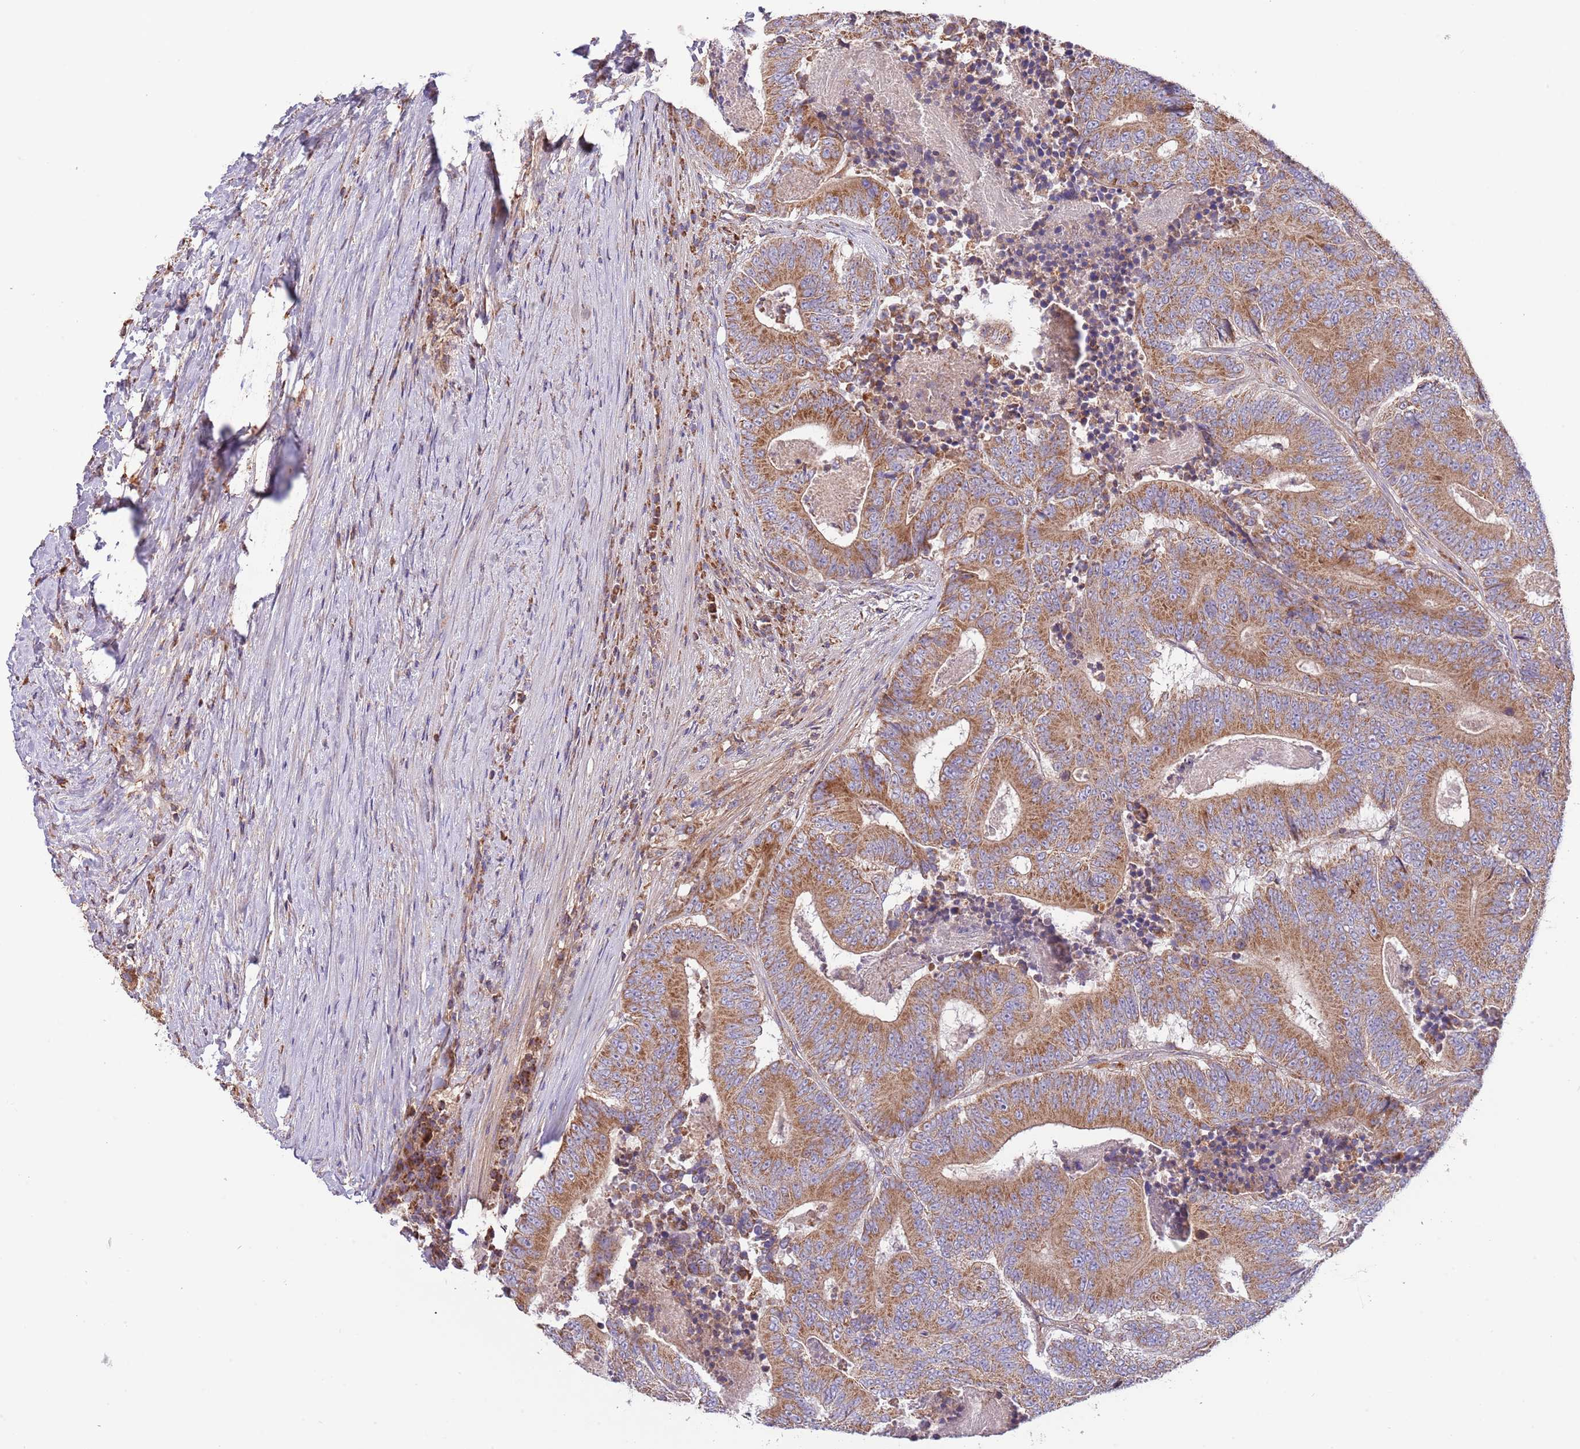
{"staining": {"intensity": "moderate", "quantity": ">75%", "location": "cytoplasmic/membranous"}, "tissue": "colorectal cancer", "cell_type": "Tumor cells", "image_type": "cancer", "snomed": [{"axis": "morphology", "description": "Adenocarcinoma, NOS"}, {"axis": "topography", "description": "Colon"}], "caption": "A brown stain labels moderate cytoplasmic/membranous positivity of a protein in colorectal cancer tumor cells. (Brightfield microscopy of DAB IHC at high magnification).", "gene": "DNAJA3", "patient": {"sex": "male", "age": 83}}